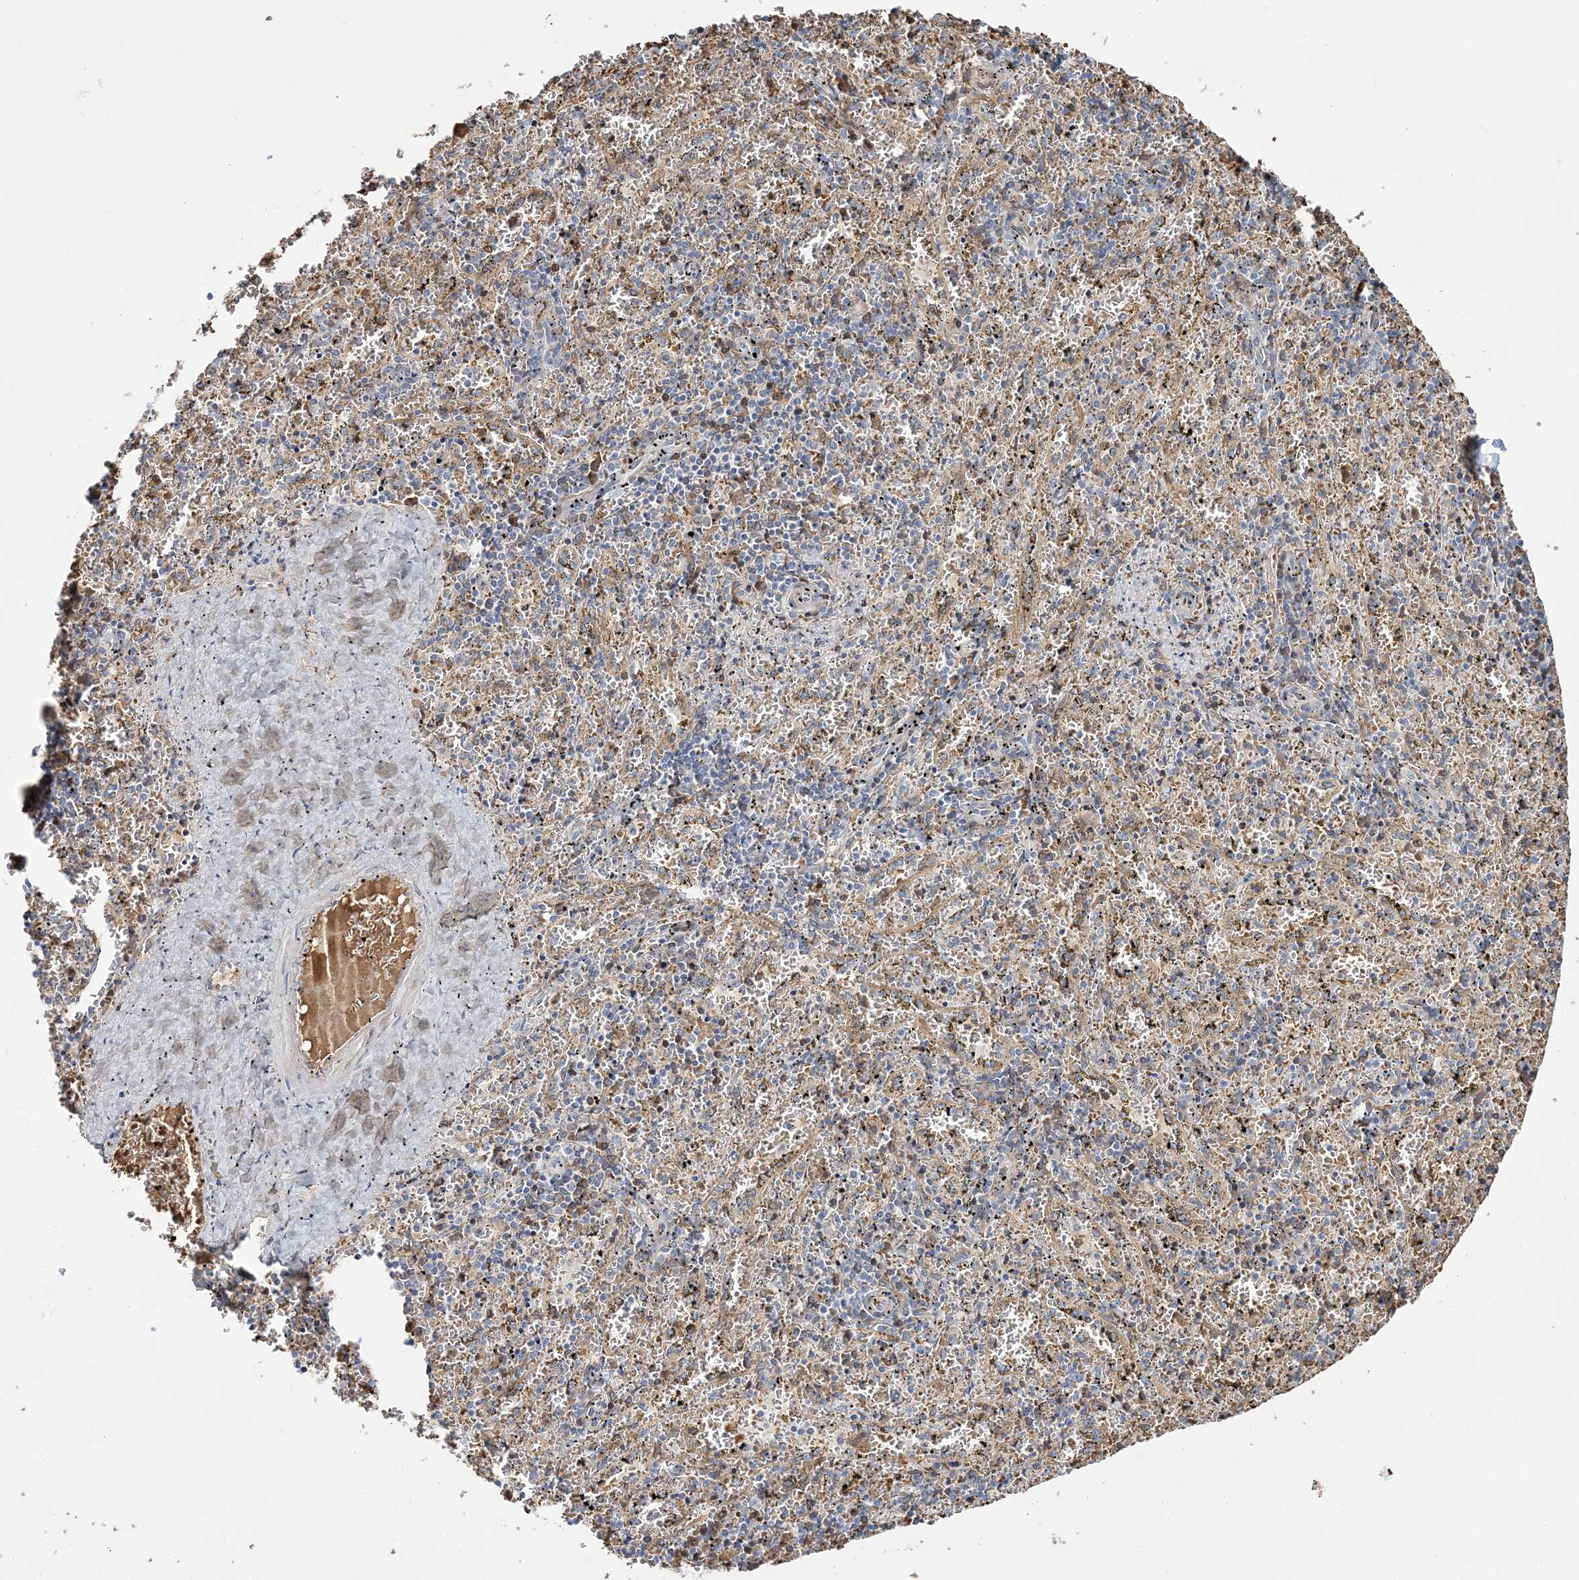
{"staining": {"intensity": "moderate", "quantity": "<25%", "location": "cytoplasmic/membranous"}, "tissue": "spleen", "cell_type": "Cells in red pulp", "image_type": "normal", "snomed": [{"axis": "morphology", "description": "Normal tissue, NOS"}, {"axis": "topography", "description": "Spleen"}], "caption": "A photomicrograph of human spleen stained for a protein demonstrates moderate cytoplasmic/membranous brown staining in cells in red pulp. The staining was performed using DAB (3,3'-diaminobenzidine), with brown indicating positive protein expression. Nuclei are stained blue with hematoxylin.", "gene": "ATP11B", "patient": {"sex": "male", "age": 11}}